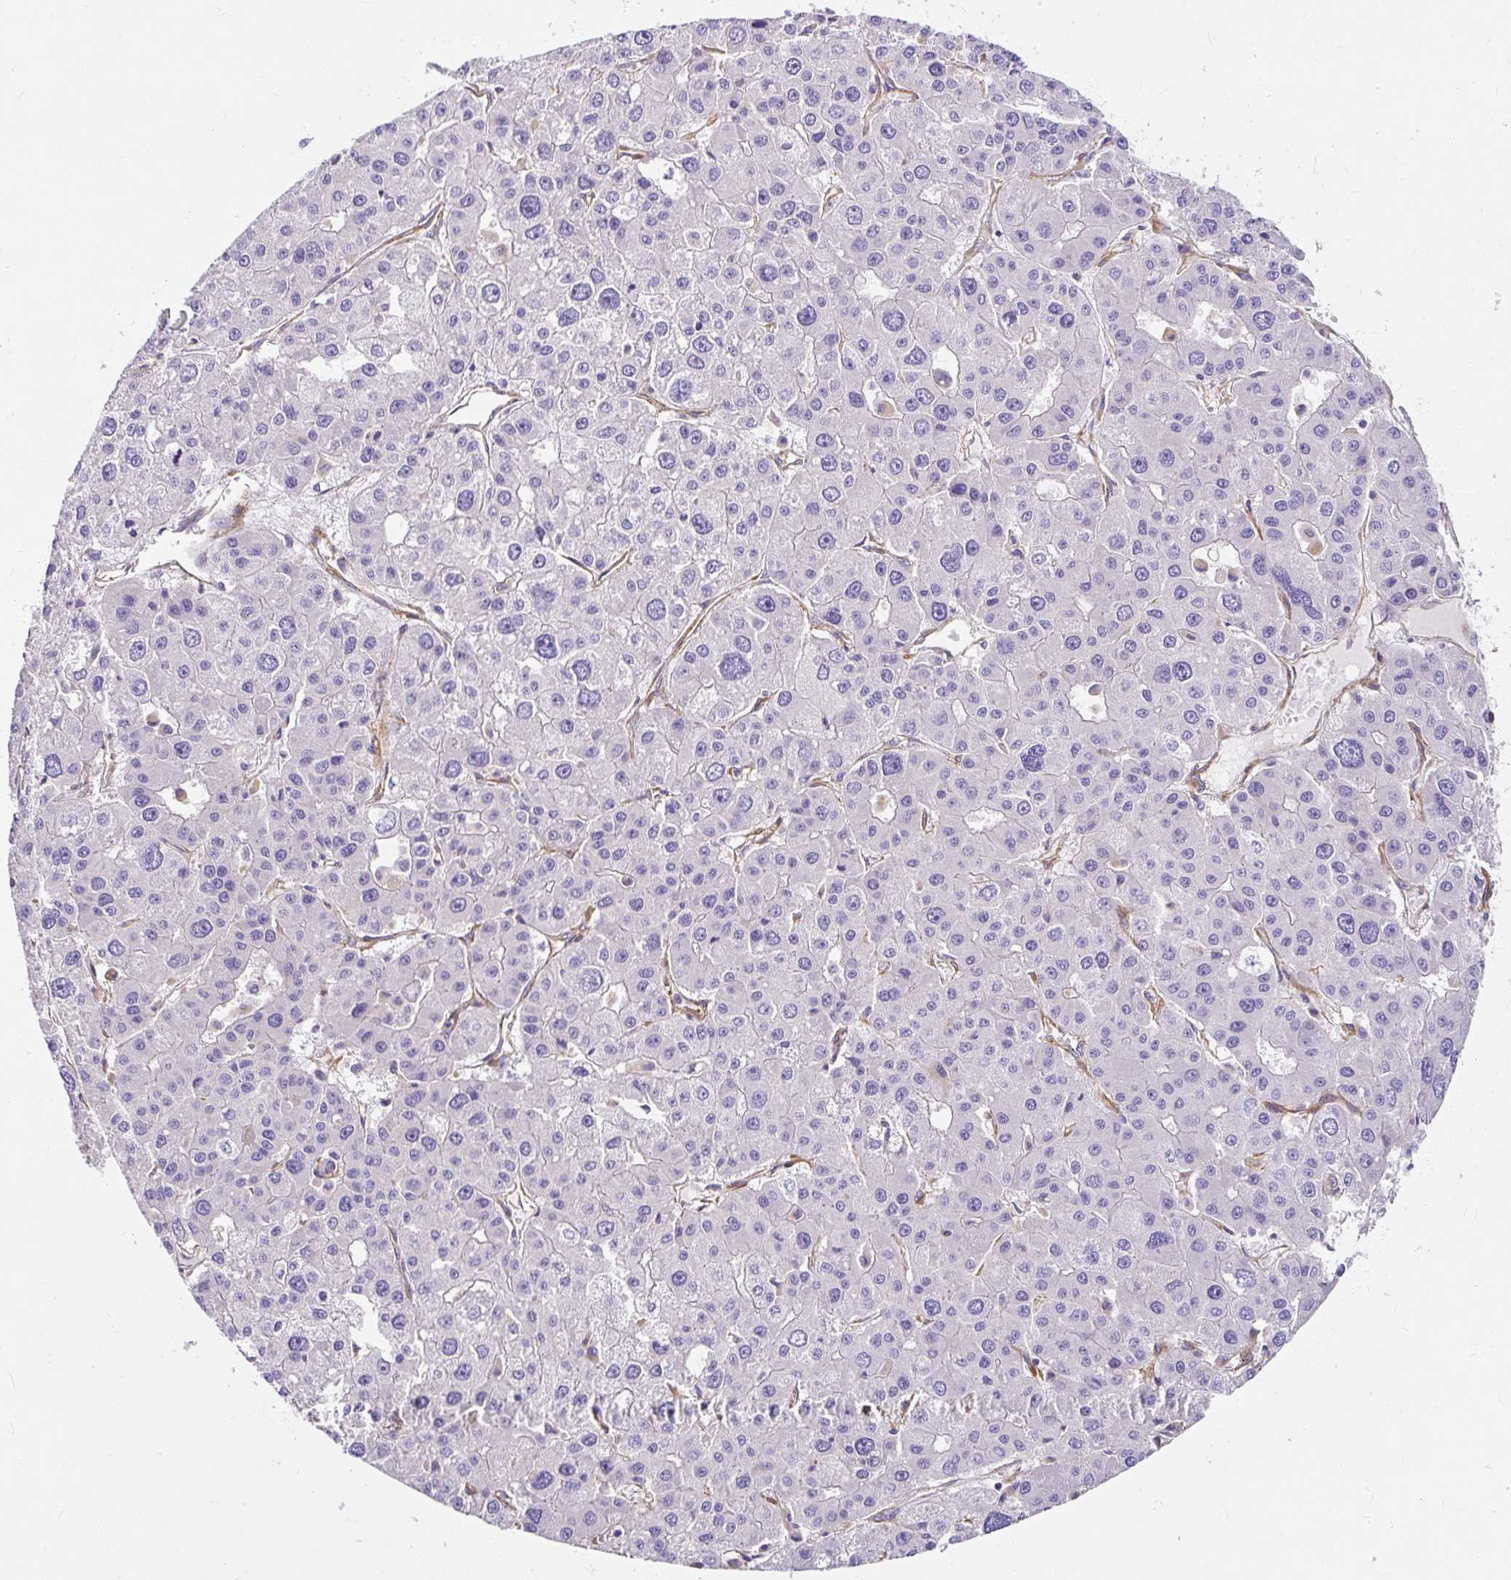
{"staining": {"intensity": "negative", "quantity": "none", "location": "none"}, "tissue": "liver cancer", "cell_type": "Tumor cells", "image_type": "cancer", "snomed": [{"axis": "morphology", "description": "Carcinoma, Hepatocellular, NOS"}, {"axis": "topography", "description": "Liver"}], "caption": "Micrograph shows no protein positivity in tumor cells of liver cancer tissue.", "gene": "MYO1B", "patient": {"sex": "male", "age": 73}}